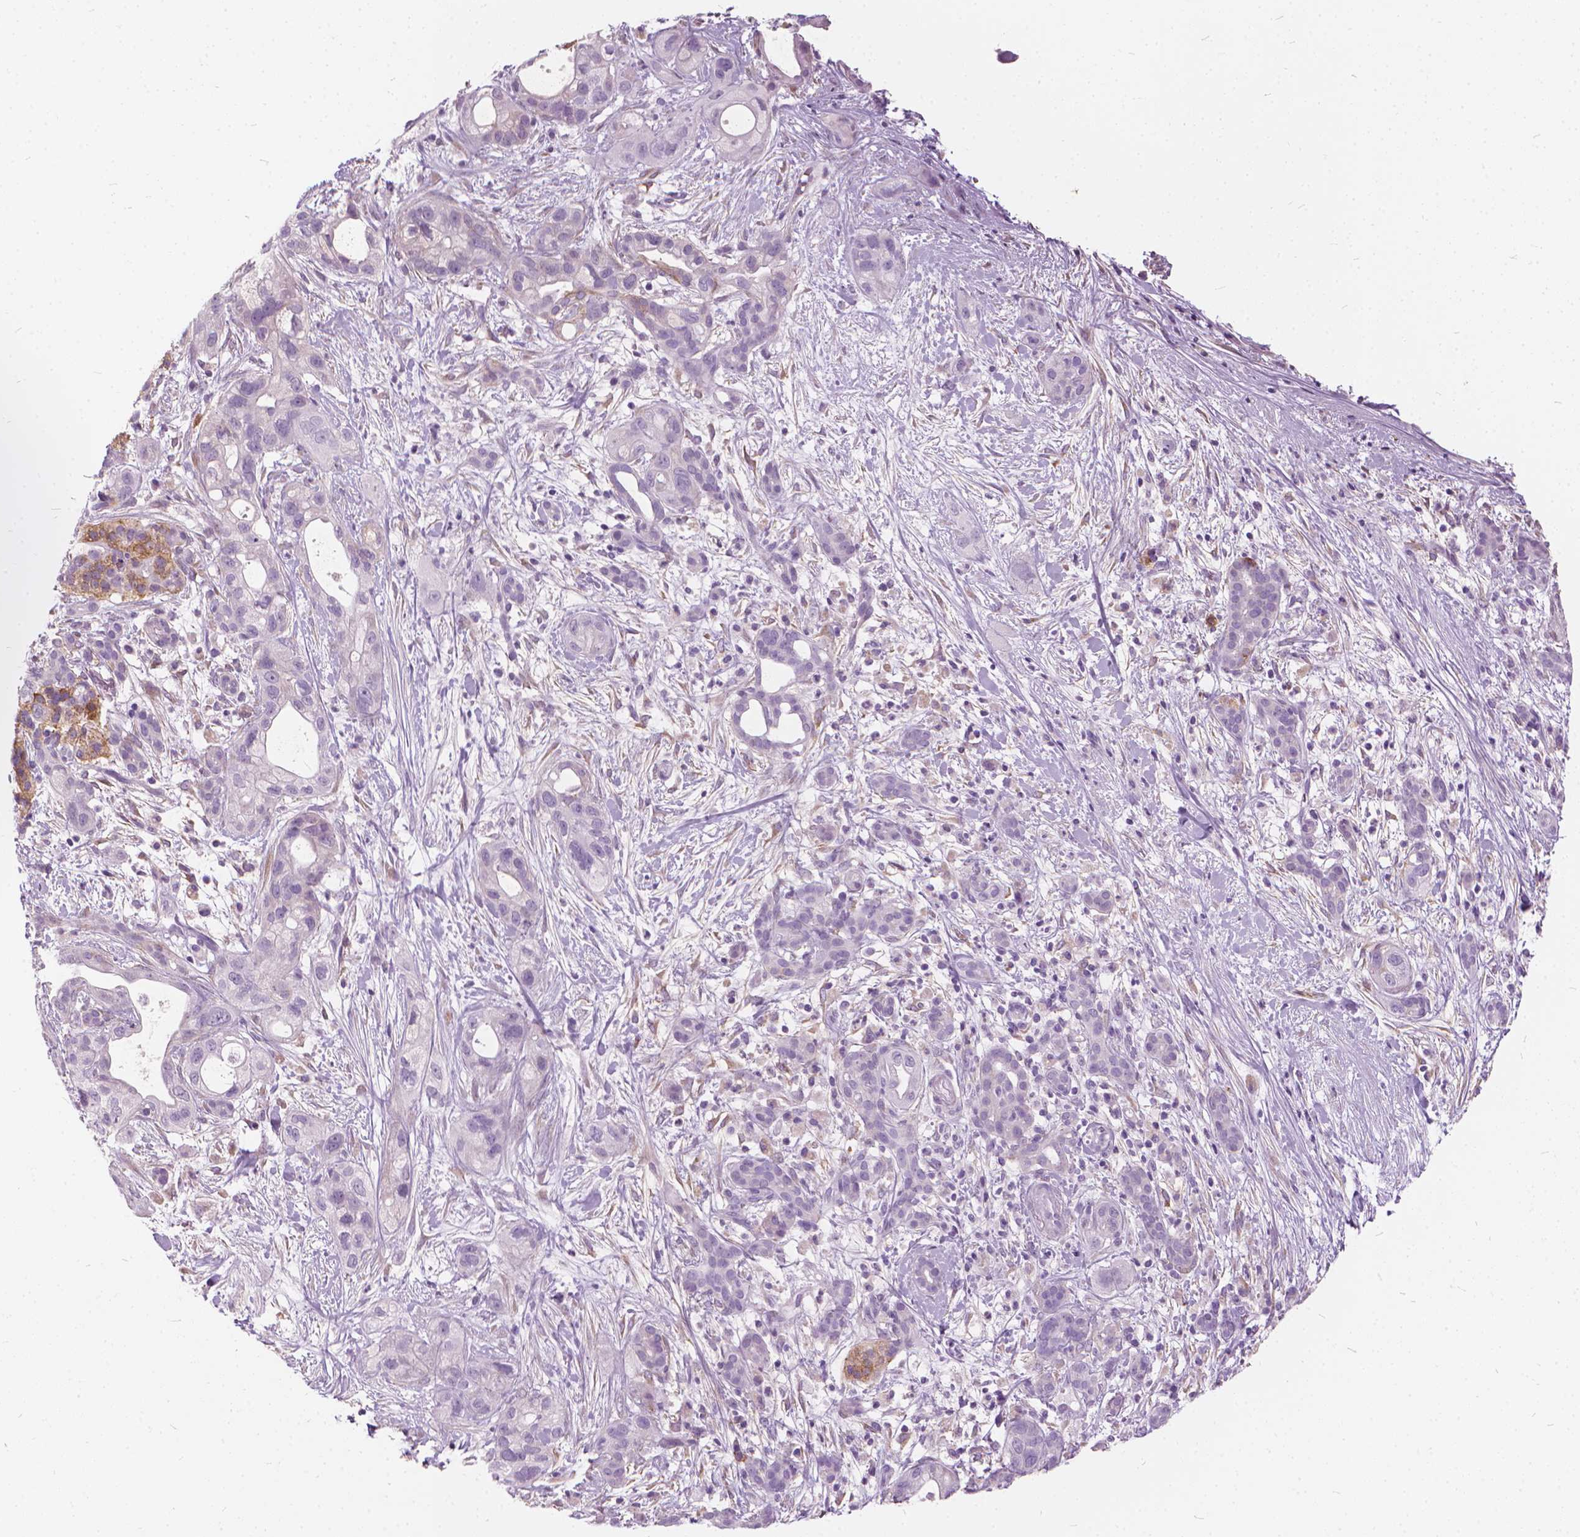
{"staining": {"intensity": "negative", "quantity": "none", "location": "none"}, "tissue": "pancreatic cancer", "cell_type": "Tumor cells", "image_type": "cancer", "snomed": [{"axis": "morphology", "description": "Adenocarcinoma, NOS"}, {"axis": "topography", "description": "Pancreas"}], "caption": "IHC photomicrograph of neoplastic tissue: human pancreatic cancer (adenocarcinoma) stained with DAB (3,3'-diaminobenzidine) reveals no significant protein expression in tumor cells. (Brightfield microscopy of DAB (3,3'-diaminobenzidine) IHC at high magnification).", "gene": "DNM1", "patient": {"sex": "male", "age": 44}}